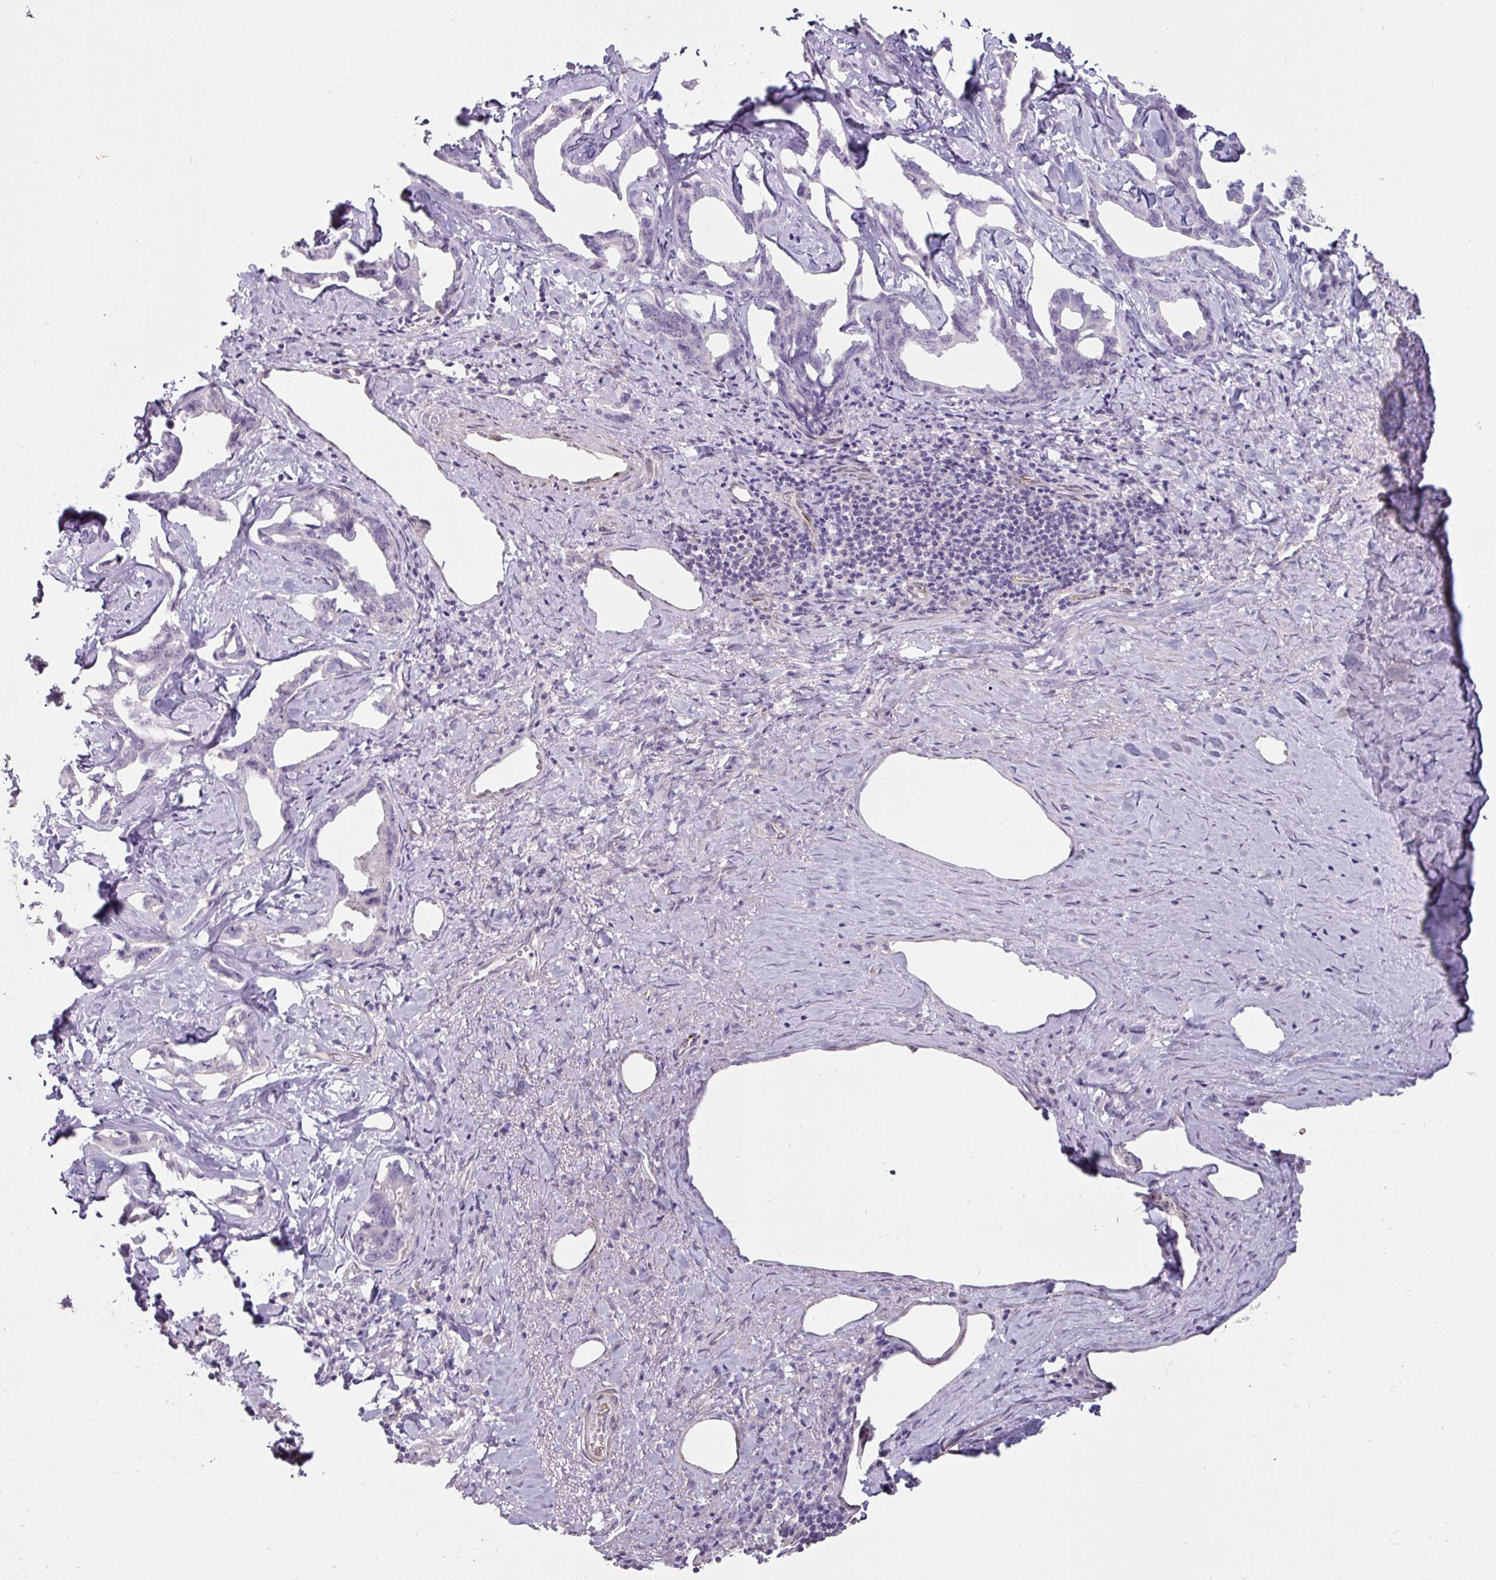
{"staining": {"intensity": "negative", "quantity": "none", "location": "none"}, "tissue": "liver cancer", "cell_type": "Tumor cells", "image_type": "cancer", "snomed": [{"axis": "morphology", "description": "Cholangiocarcinoma"}, {"axis": "topography", "description": "Liver"}], "caption": "The IHC micrograph has no significant staining in tumor cells of liver cholangiocarcinoma tissue.", "gene": "EYA3", "patient": {"sex": "male", "age": 59}}